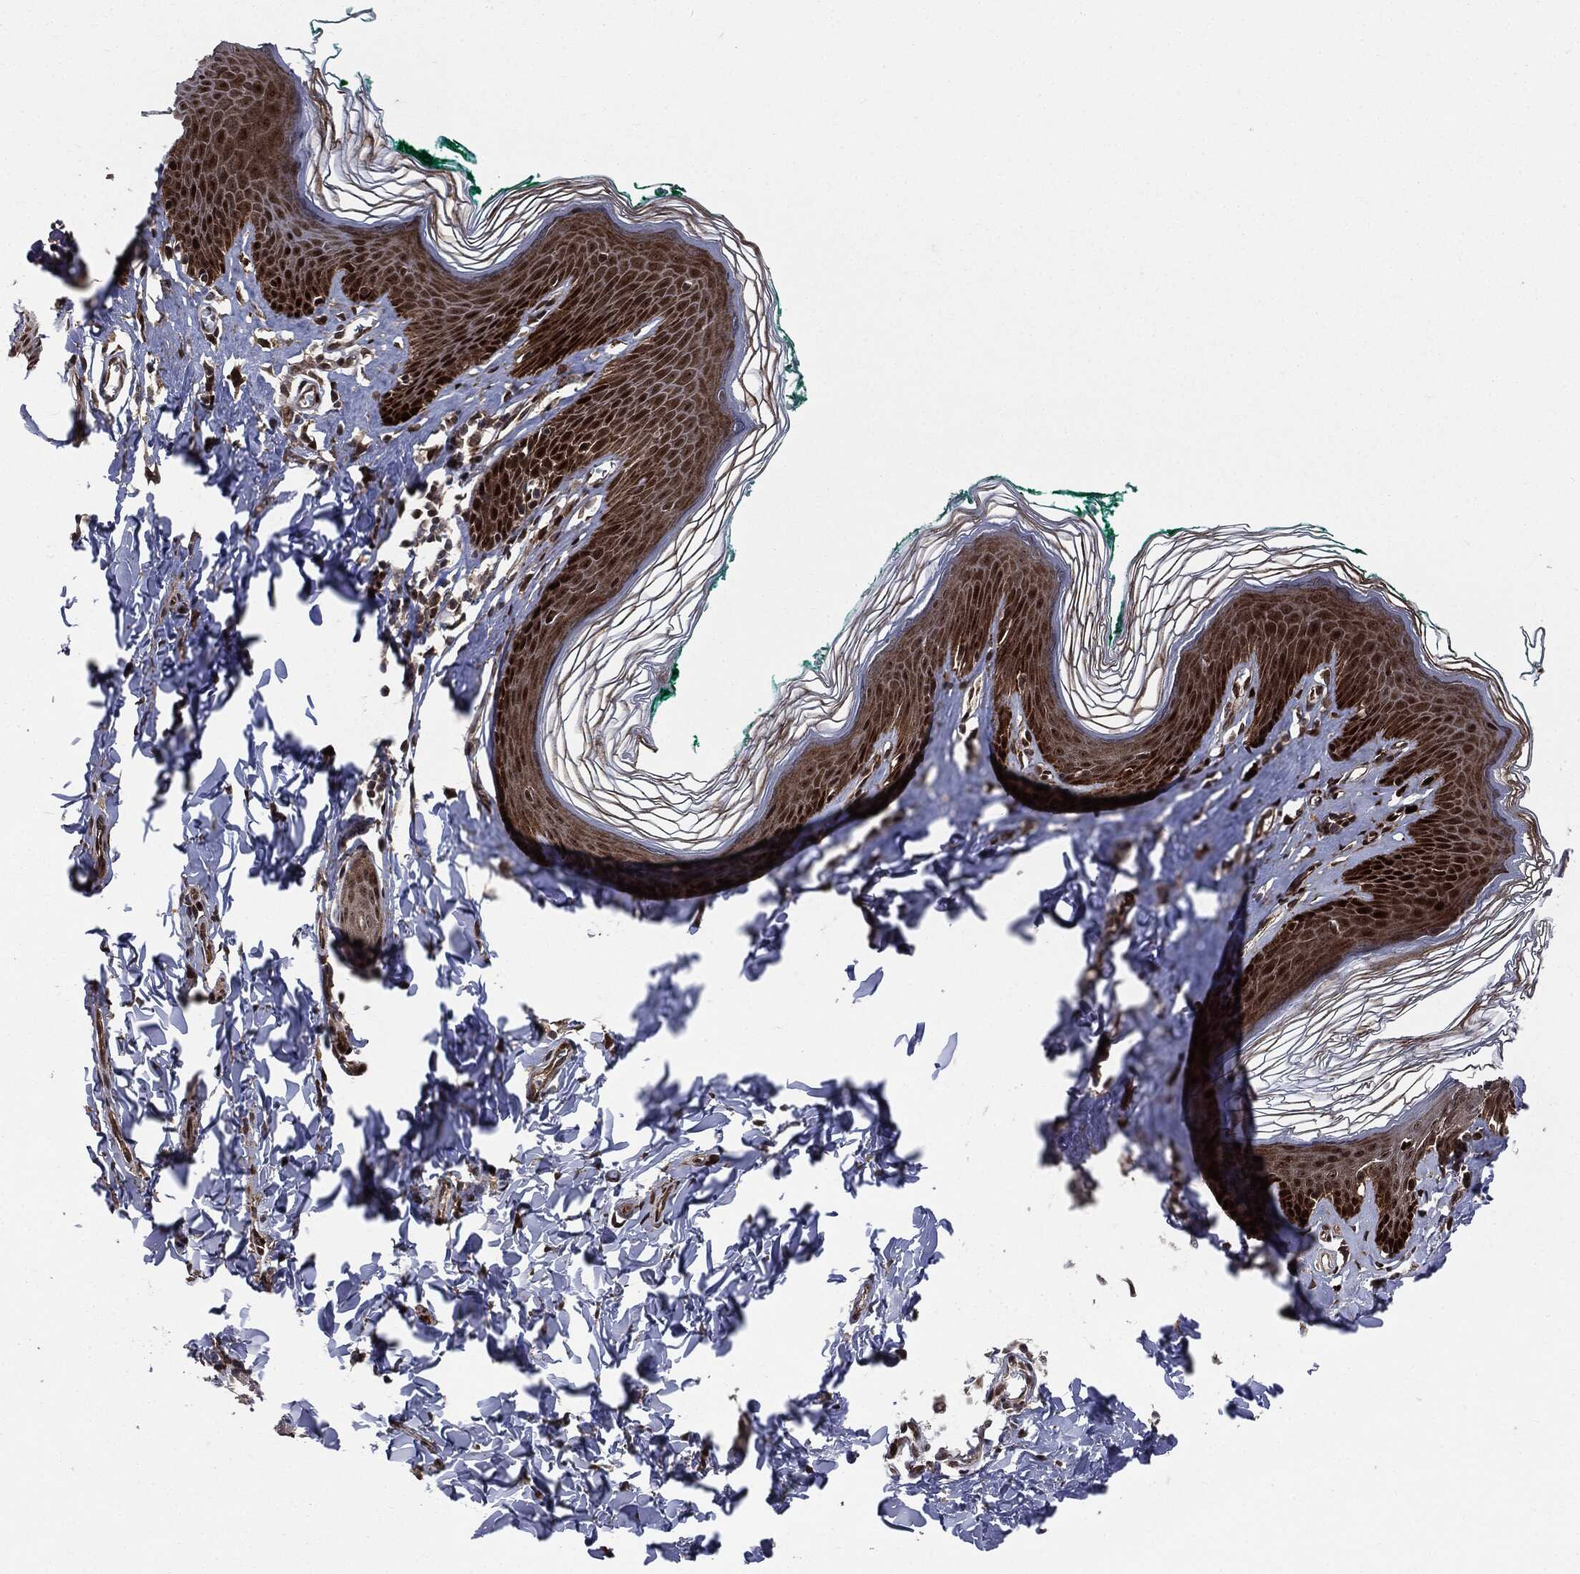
{"staining": {"intensity": "strong", "quantity": ">75%", "location": "cytoplasmic/membranous,nuclear"}, "tissue": "skin", "cell_type": "Epidermal cells", "image_type": "normal", "snomed": [{"axis": "morphology", "description": "Normal tissue, NOS"}, {"axis": "topography", "description": "Vulva"}], "caption": "Approximately >75% of epidermal cells in normal human skin show strong cytoplasmic/membranous,nuclear protein staining as visualized by brown immunohistochemical staining.", "gene": "SMAD4", "patient": {"sex": "female", "age": 66}}